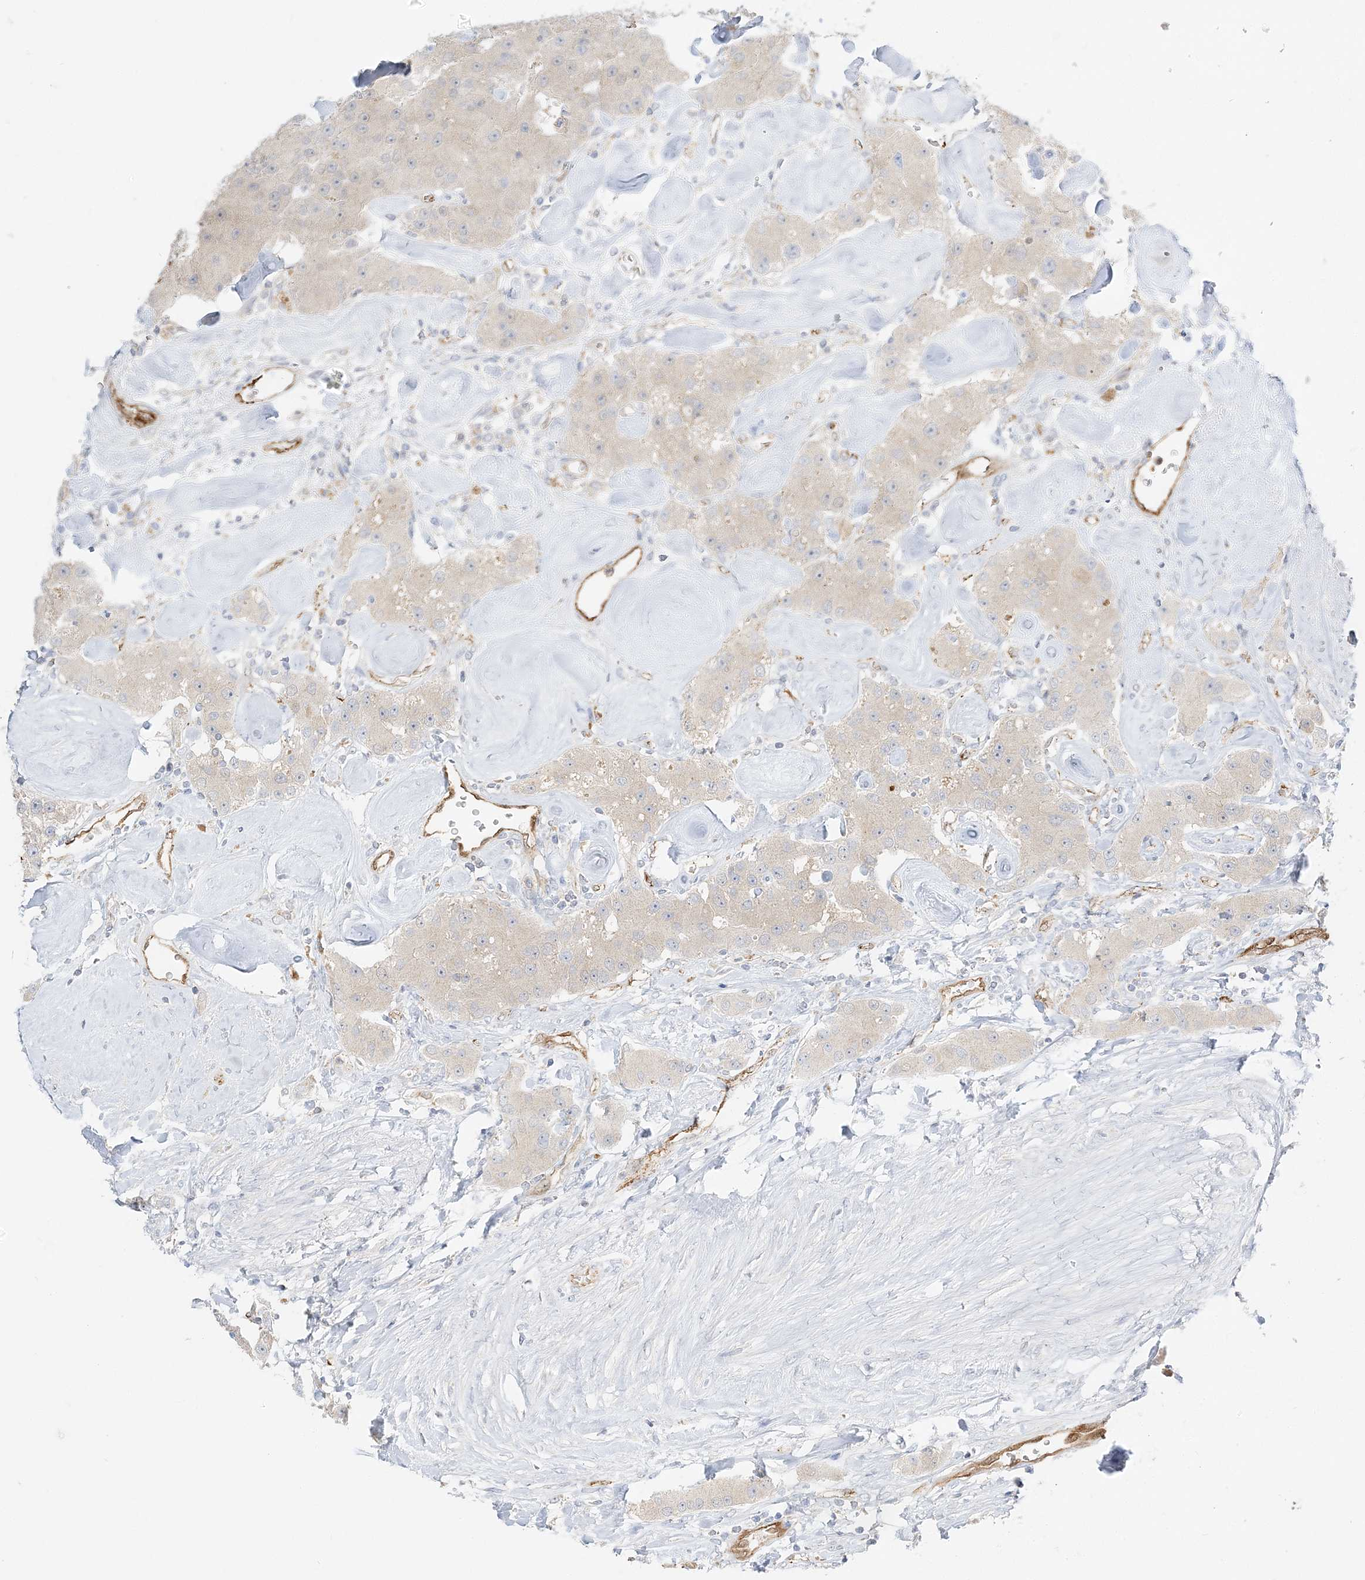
{"staining": {"intensity": "negative", "quantity": "none", "location": "none"}, "tissue": "carcinoid", "cell_type": "Tumor cells", "image_type": "cancer", "snomed": [{"axis": "morphology", "description": "Carcinoid, malignant, NOS"}, {"axis": "topography", "description": "Pancreas"}], "caption": "Immunohistochemistry image of neoplastic tissue: human carcinoid (malignant) stained with DAB (3,3'-diaminobenzidine) exhibits no significant protein positivity in tumor cells.", "gene": "INPP1", "patient": {"sex": "male", "age": 41}}